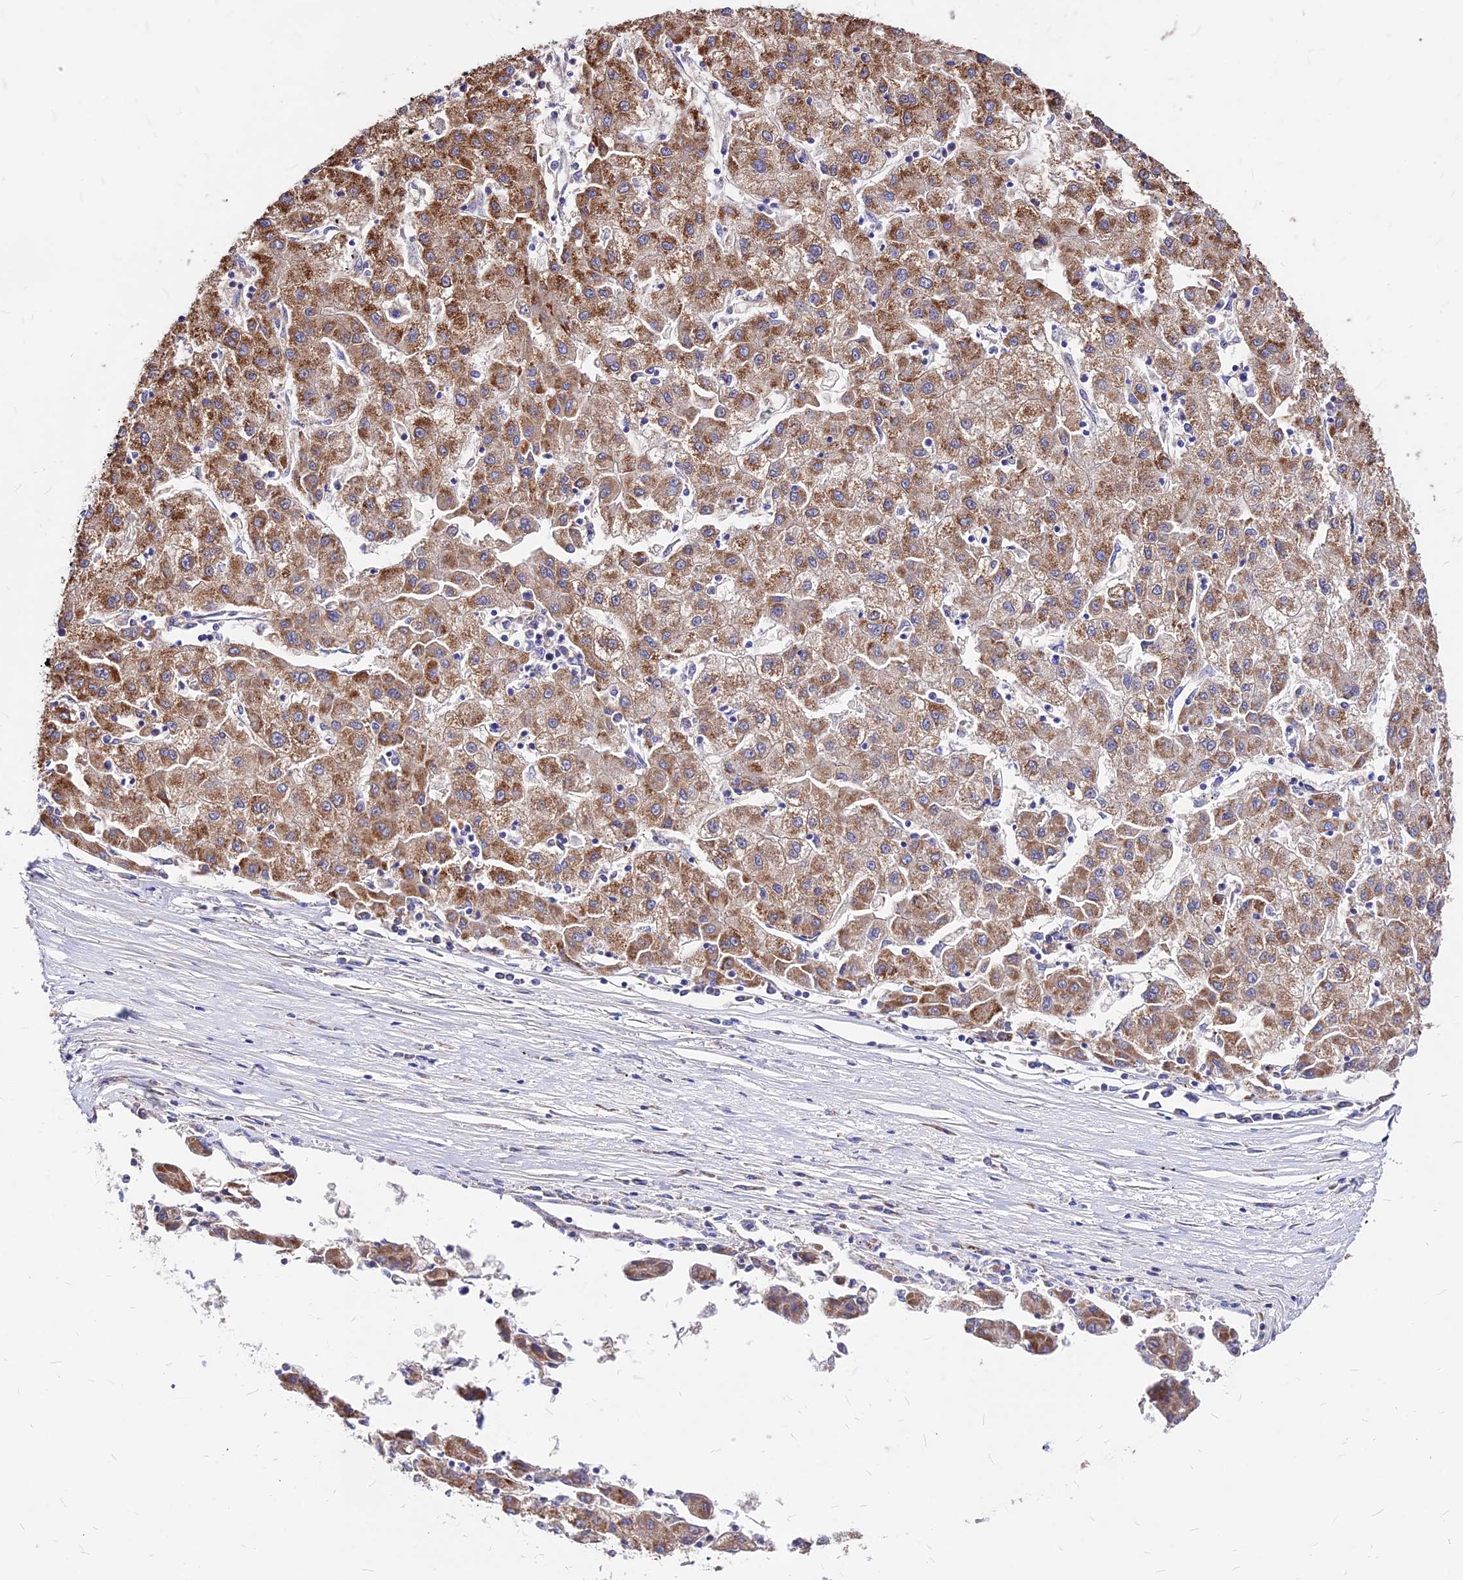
{"staining": {"intensity": "moderate", "quantity": ">75%", "location": "cytoplasmic/membranous"}, "tissue": "liver cancer", "cell_type": "Tumor cells", "image_type": "cancer", "snomed": [{"axis": "morphology", "description": "Carcinoma, Hepatocellular, NOS"}, {"axis": "topography", "description": "Liver"}], "caption": "Moderate cytoplasmic/membranous positivity for a protein is seen in approximately >75% of tumor cells of hepatocellular carcinoma (liver) using IHC.", "gene": "MRPL3", "patient": {"sex": "male", "age": 72}}